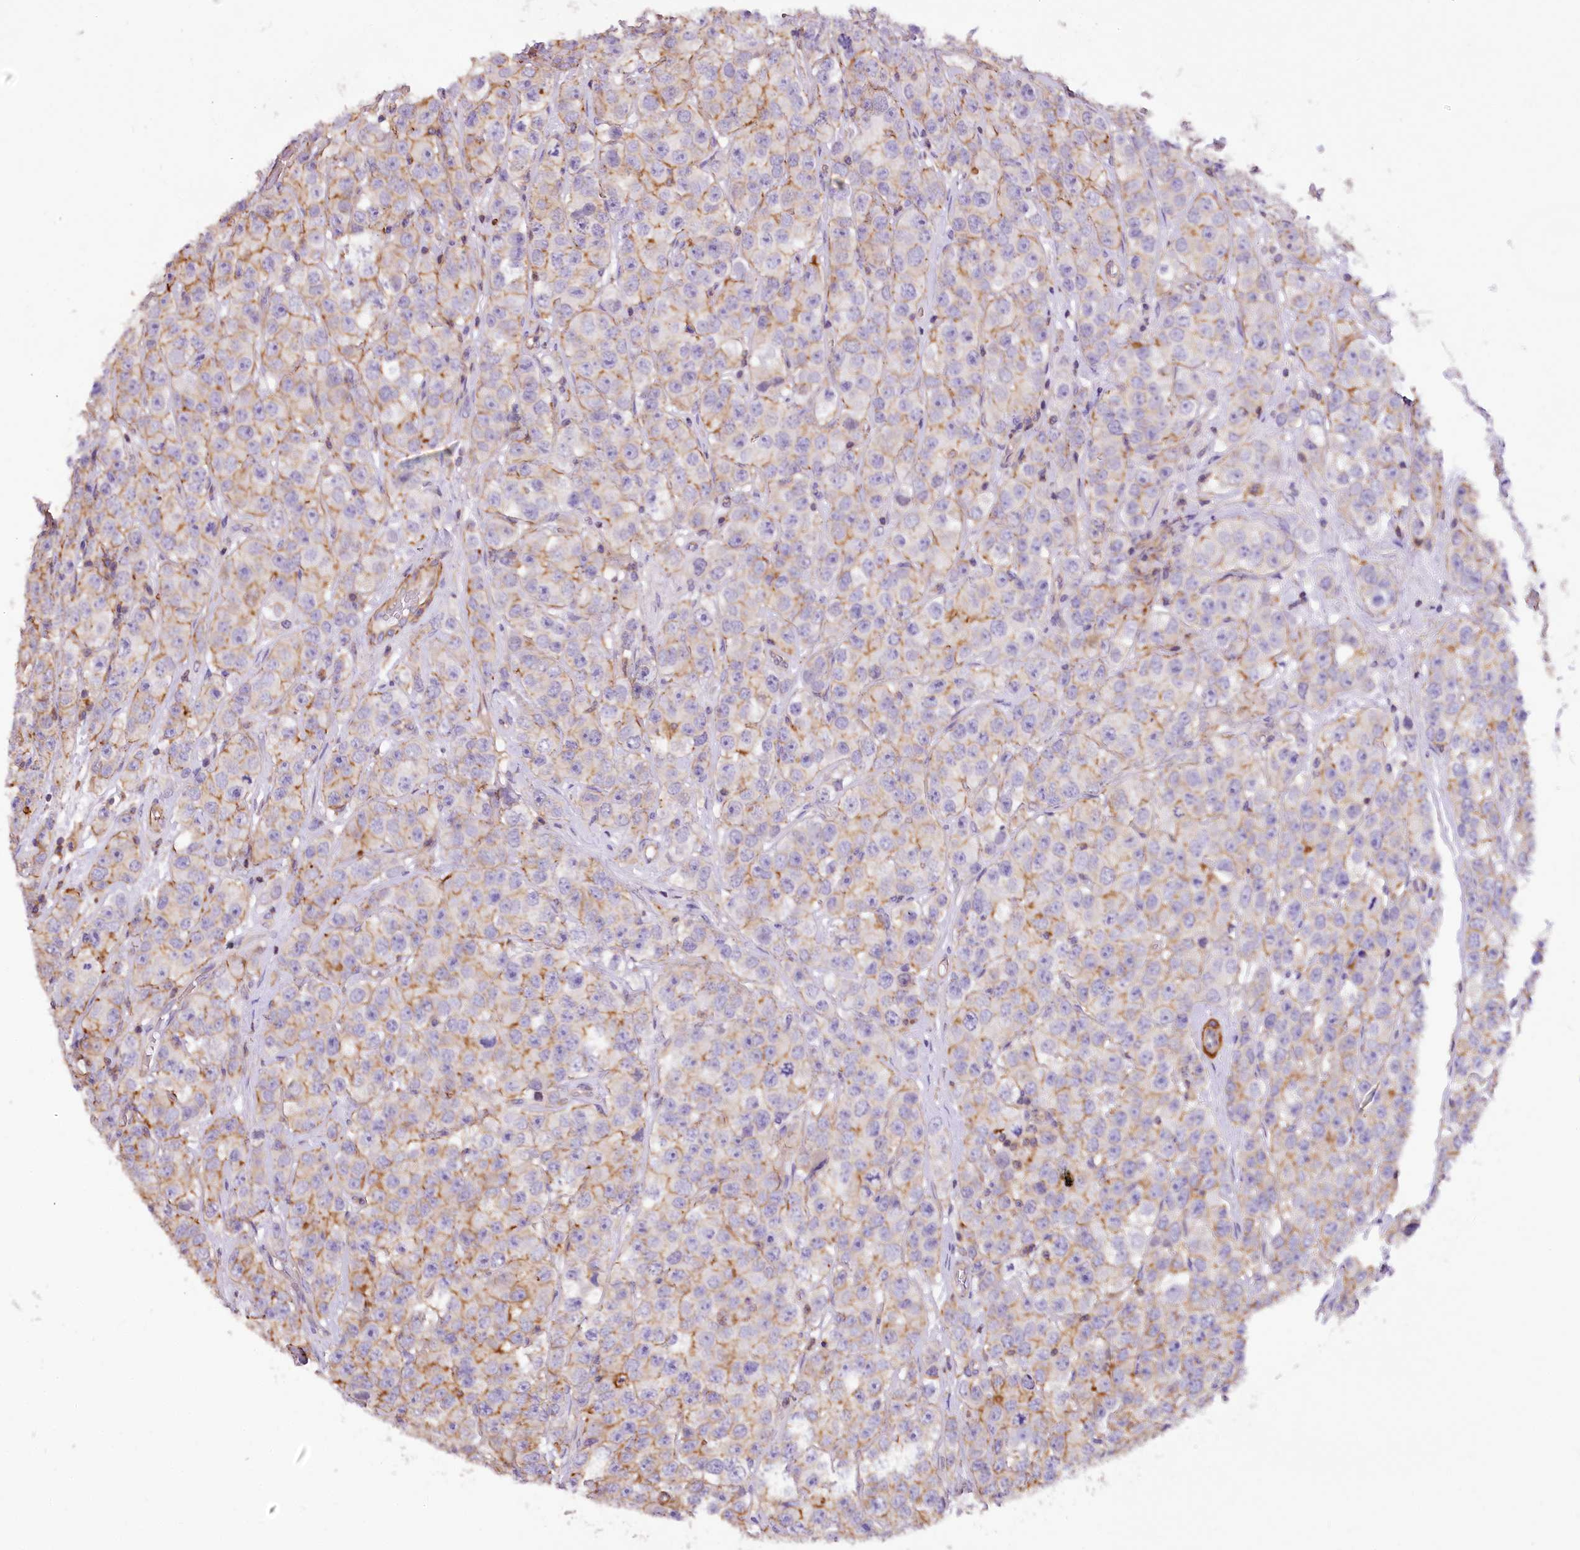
{"staining": {"intensity": "moderate", "quantity": "<25%", "location": "cytoplasmic/membranous"}, "tissue": "testis cancer", "cell_type": "Tumor cells", "image_type": "cancer", "snomed": [{"axis": "morphology", "description": "Seminoma, NOS"}, {"axis": "topography", "description": "Testis"}], "caption": "Immunohistochemistry (DAB (3,3'-diaminobenzidine)) staining of seminoma (testis) shows moderate cytoplasmic/membranous protein staining in about <25% of tumor cells.", "gene": "DPP3", "patient": {"sex": "male", "age": 28}}